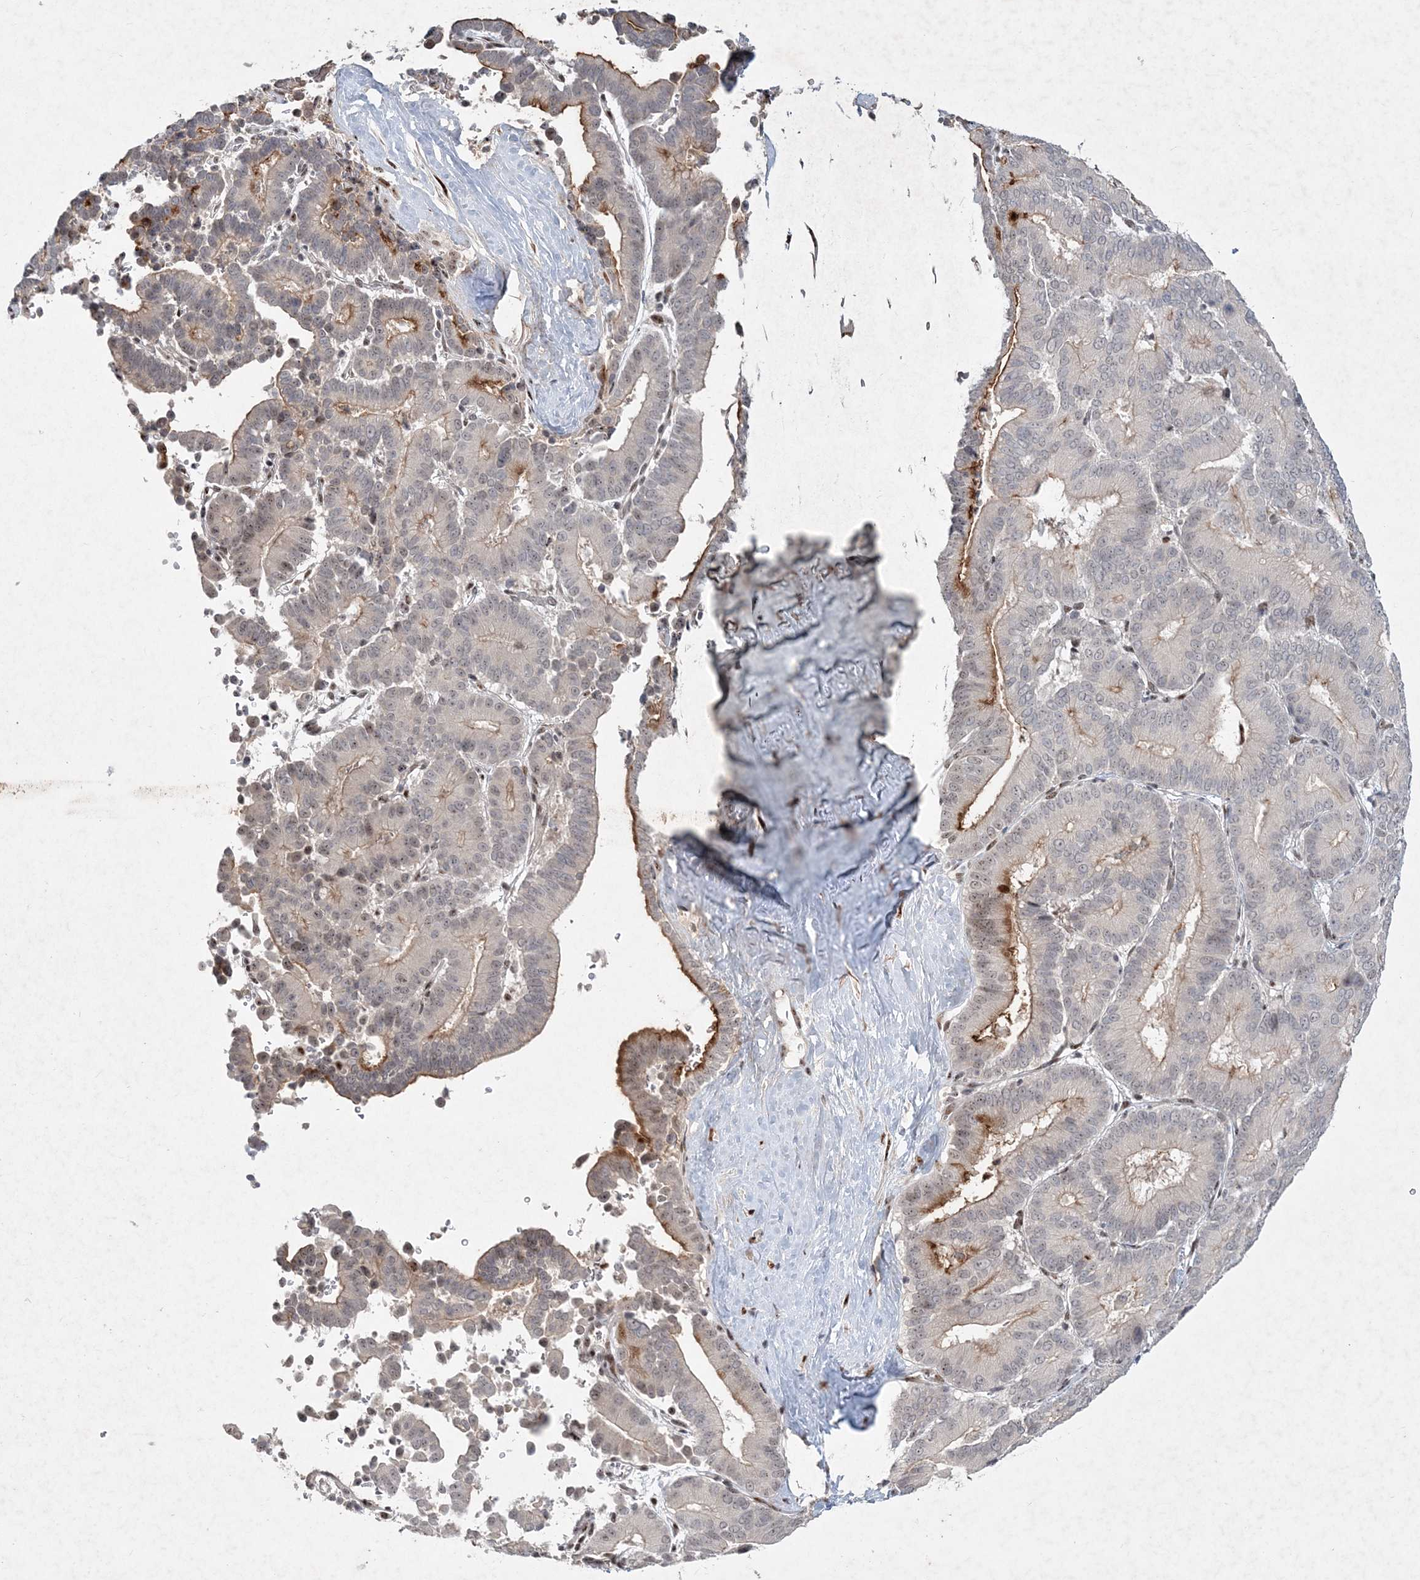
{"staining": {"intensity": "moderate", "quantity": "<25%", "location": "cytoplasmic/membranous"}, "tissue": "liver cancer", "cell_type": "Tumor cells", "image_type": "cancer", "snomed": [{"axis": "morphology", "description": "Cholangiocarcinoma"}, {"axis": "topography", "description": "Liver"}], "caption": "Immunohistochemistry histopathology image of neoplastic tissue: human cholangiocarcinoma (liver) stained using IHC exhibits low levels of moderate protein expression localized specifically in the cytoplasmic/membranous of tumor cells, appearing as a cytoplasmic/membranous brown color.", "gene": "GIN1", "patient": {"sex": "female", "age": 75}}